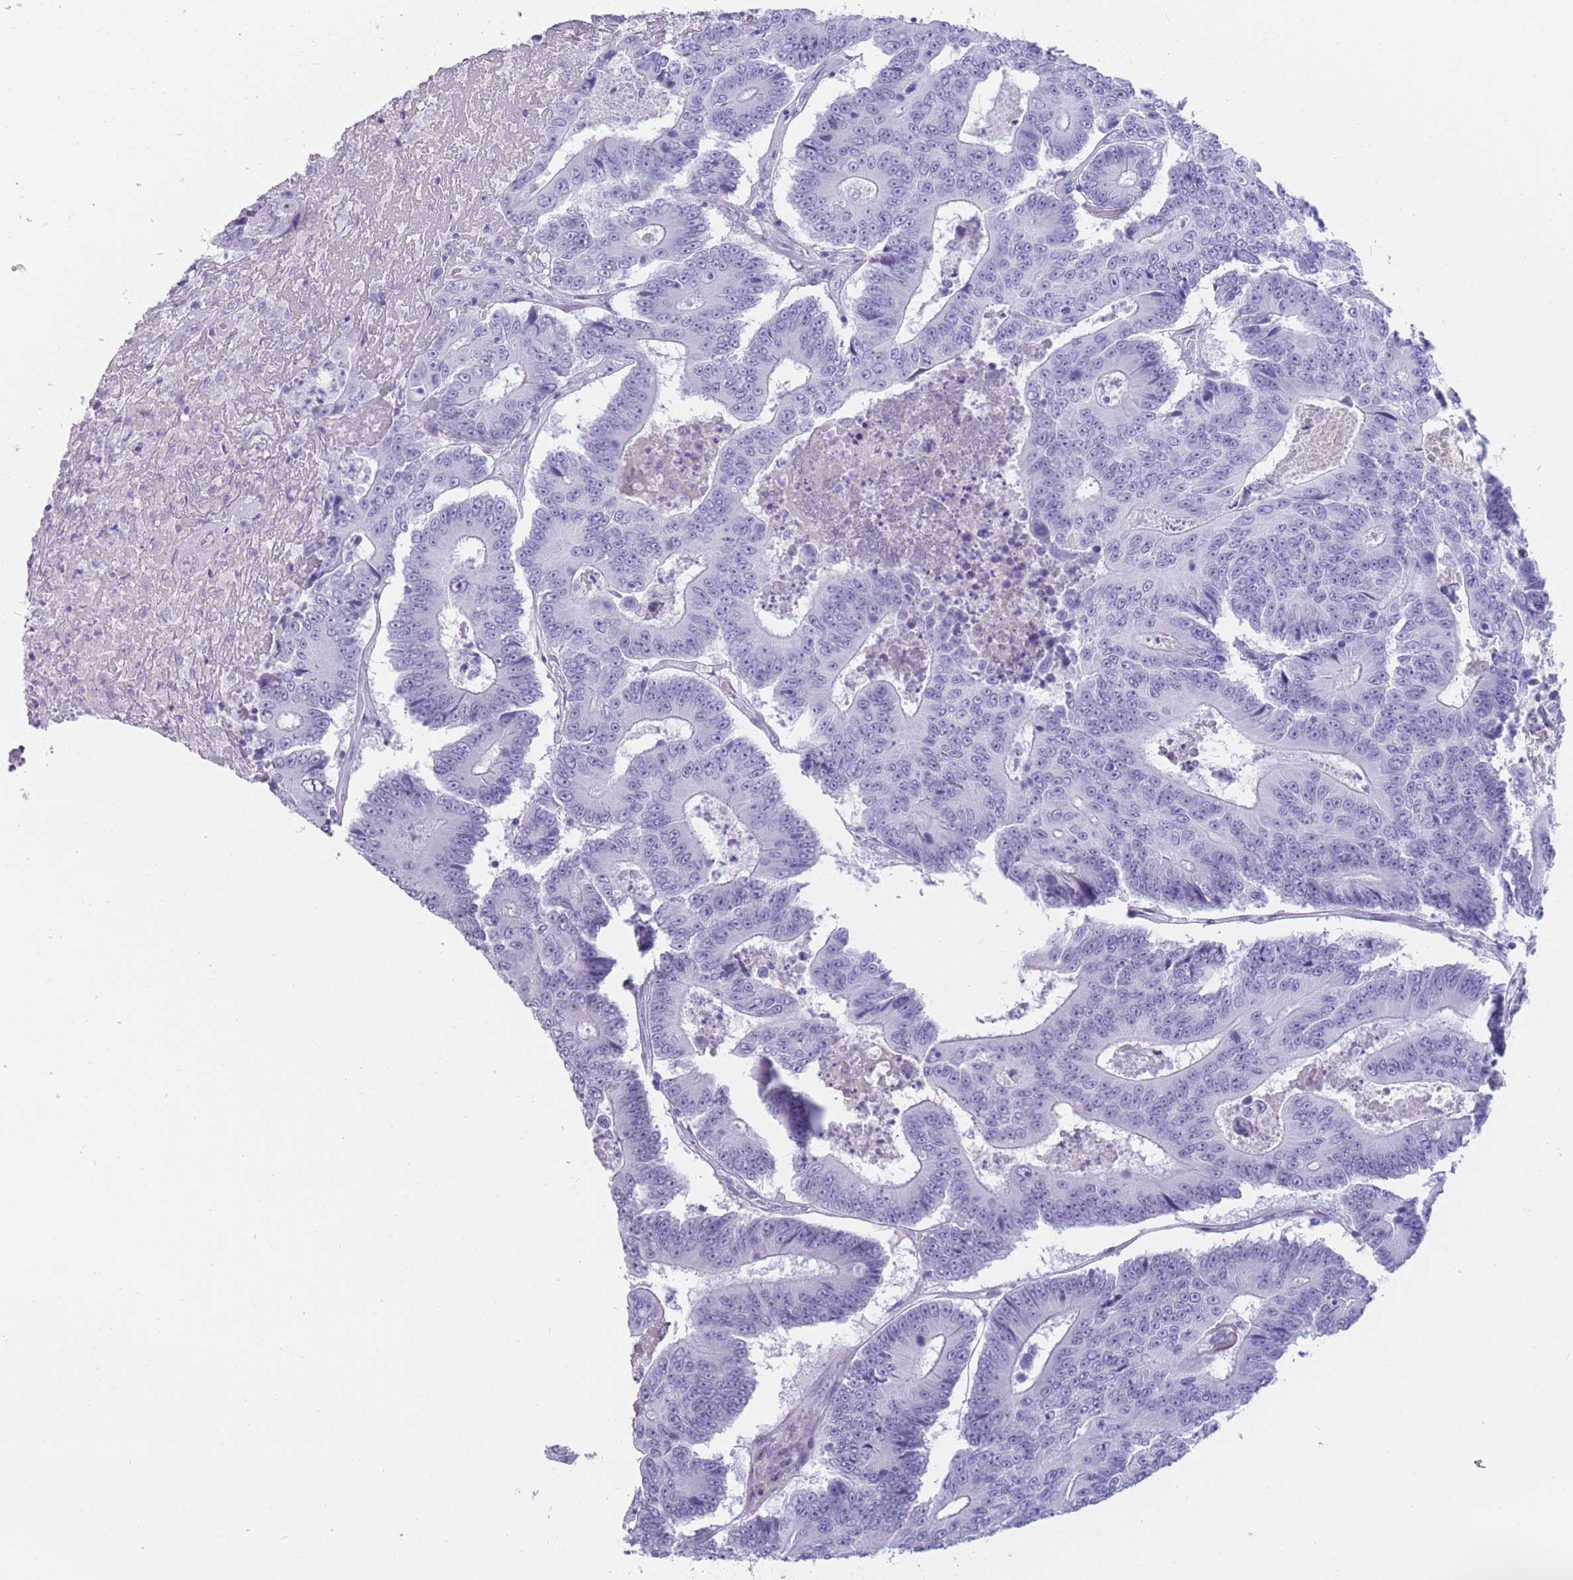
{"staining": {"intensity": "negative", "quantity": "none", "location": "none"}, "tissue": "colorectal cancer", "cell_type": "Tumor cells", "image_type": "cancer", "snomed": [{"axis": "morphology", "description": "Adenocarcinoma, NOS"}, {"axis": "topography", "description": "Colon"}], "caption": "Photomicrograph shows no significant protein staining in tumor cells of colorectal cancer (adenocarcinoma). (Immunohistochemistry, brightfield microscopy, high magnification).", "gene": "TNFSF11", "patient": {"sex": "male", "age": 83}}